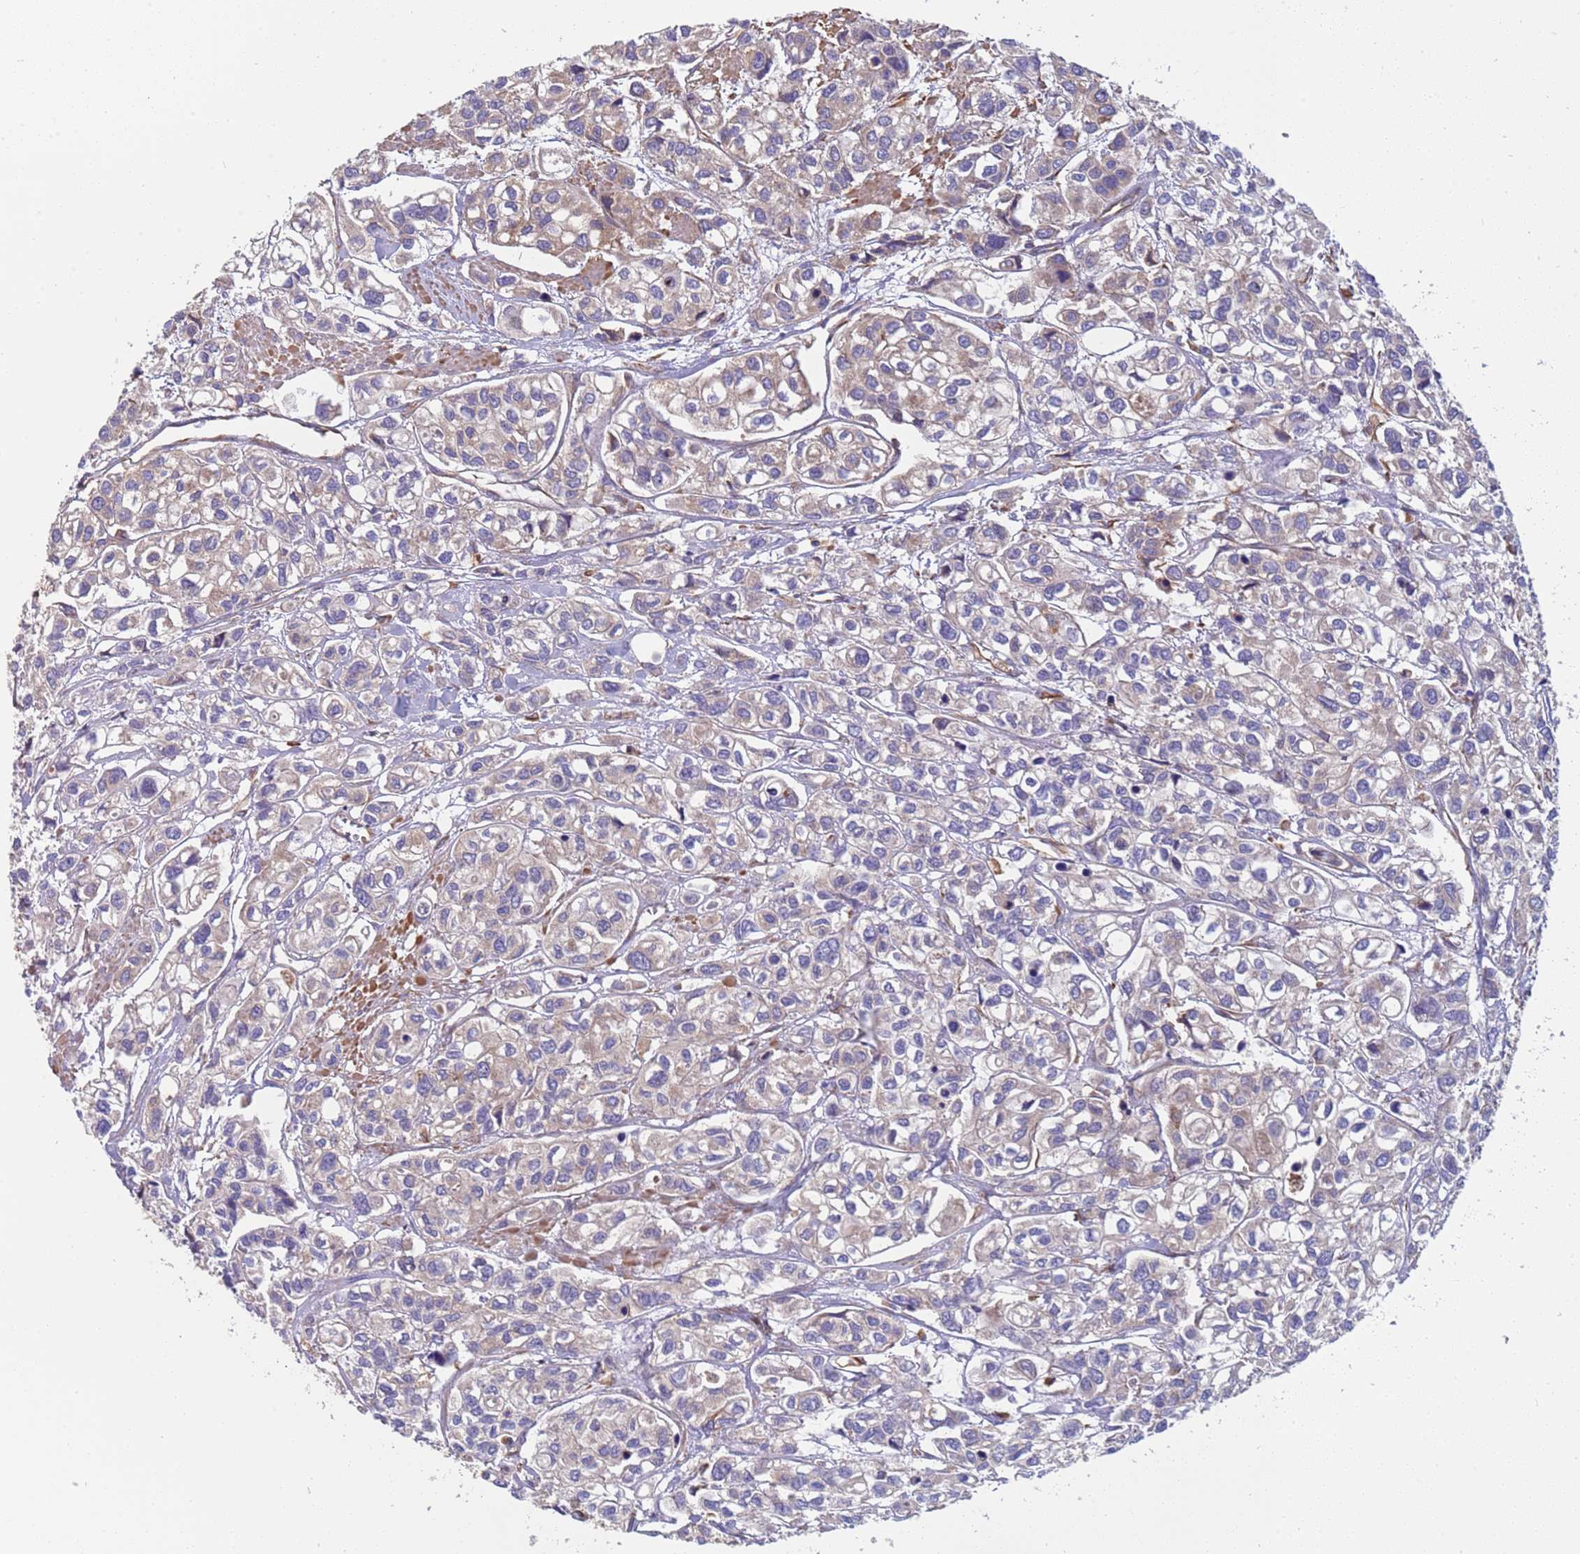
{"staining": {"intensity": "weak", "quantity": "<25%", "location": "cytoplasmic/membranous"}, "tissue": "urothelial cancer", "cell_type": "Tumor cells", "image_type": "cancer", "snomed": [{"axis": "morphology", "description": "Urothelial carcinoma, High grade"}, {"axis": "topography", "description": "Urinary bladder"}], "caption": "This is an immunohistochemistry micrograph of high-grade urothelial carcinoma. There is no staining in tumor cells.", "gene": "NUDT12", "patient": {"sex": "male", "age": 67}}